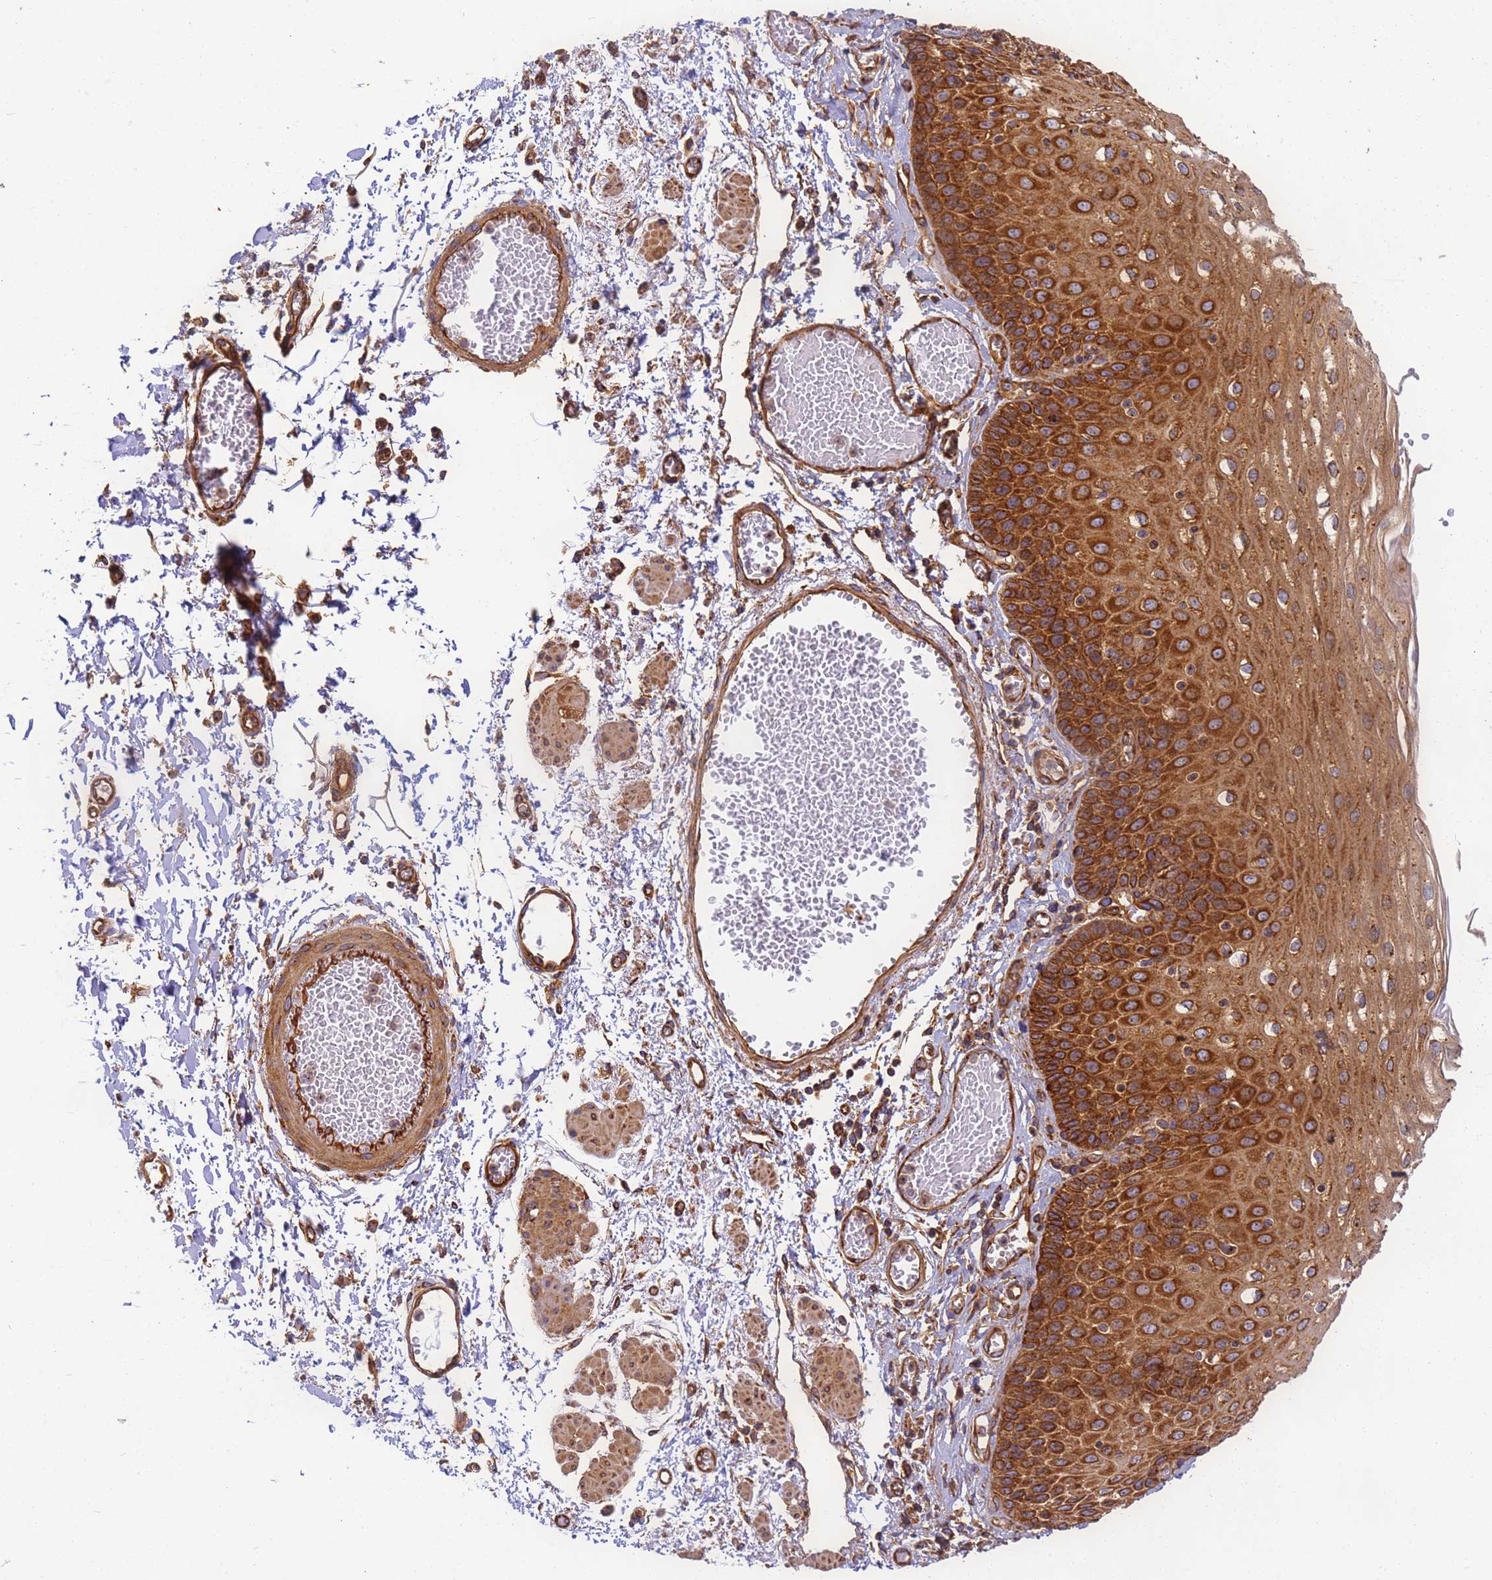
{"staining": {"intensity": "strong", "quantity": ">75%", "location": "cytoplasmic/membranous"}, "tissue": "esophagus", "cell_type": "Squamous epithelial cells", "image_type": "normal", "snomed": [{"axis": "morphology", "description": "Normal tissue, NOS"}, {"axis": "topography", "description": "Esophagus"}], "caption": "Immunohistochemistry of unremarkable human esophagus shows high levels of strong cytoplasmic/membranous expression in about >75% of squamous epithelial cells. Using DAB (brown) and hematoxylin (blue) stains, captured at high magnification using brightfield microscopy.", "gene": "DYNC1I2", "patient": {"sex": "male", "age": 81}}